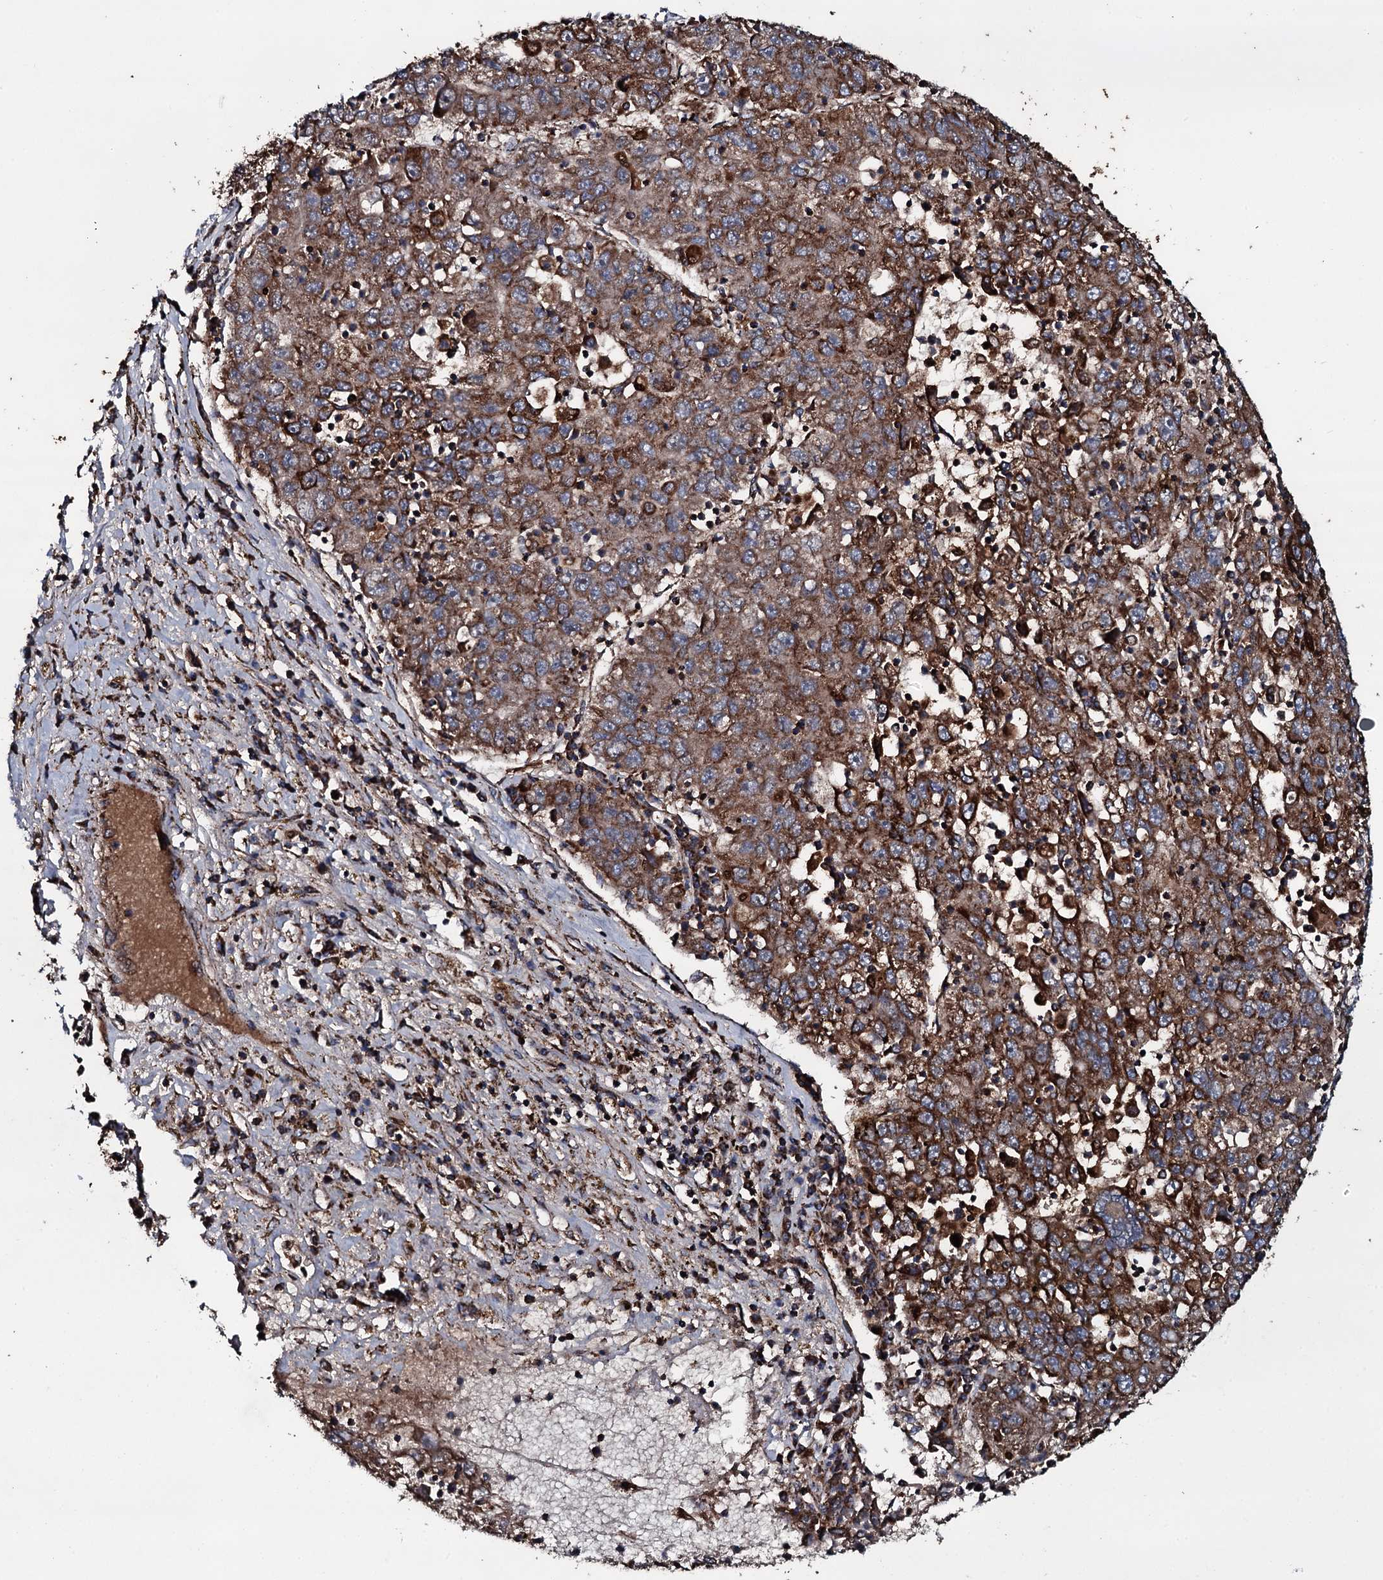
{"staining": {"intensity": "strong", "quantity": ">75%", "location": "cytoplasmic/membranous"}, "tissue": "liver cancer", "cell_type": "Tumor cells", "image_type": "cancer", "snomed": [{"axis": "morphology", "description": "Carcinoma, Hepatocellular, NOS"}, {"axis": "topography", "description": "Liver"}], "caption": "DAB immunohistochemical staining of human liver hepatocellular carcinoma exhibits strong cytoplasmic/membranous protein staining in approximately >75% of tumor cells.", "gene": "DYNC2I2", "patient": {"sex": "male", "age": 49}}